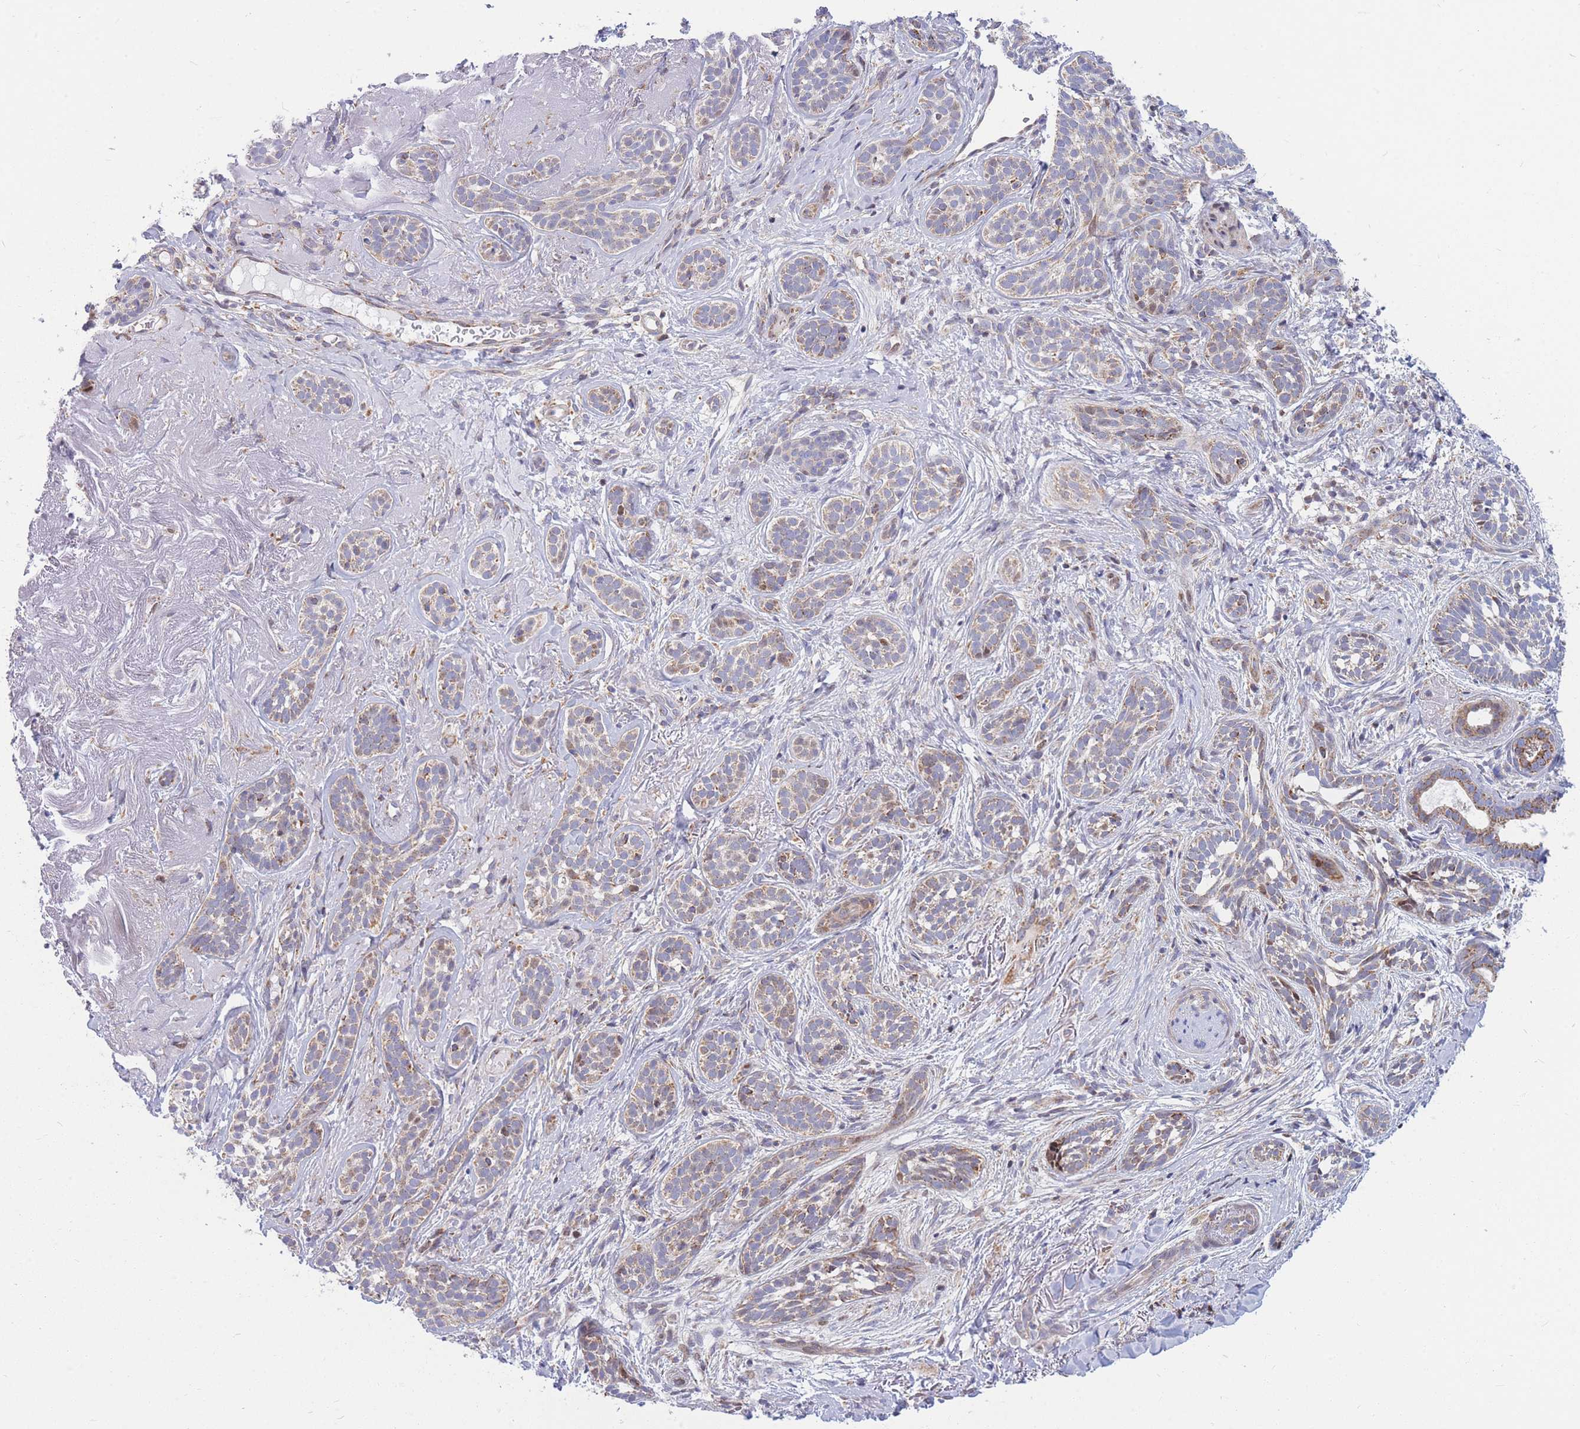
{"staining": {"intensity": "moderate", "quantity": "<25%", "location": "cytoplasmic/membranous"}, "tissue": "skin cancer", "cell_type": "Tumor cells", "image_type": "cancer", "snomed": [{"axis": "morphology", "description": "Basal cell carcinoma"}, {"axis": "topography", "description": "Skin"}], "caption": "Immunohistochemical staining of skin cancer demonstrates low levels of moderate cytoplasmic/membranous protein expression in about <25% of tumor cells.", "gene": "MOB4", "patient": {"sex": "male", "age": 71}}